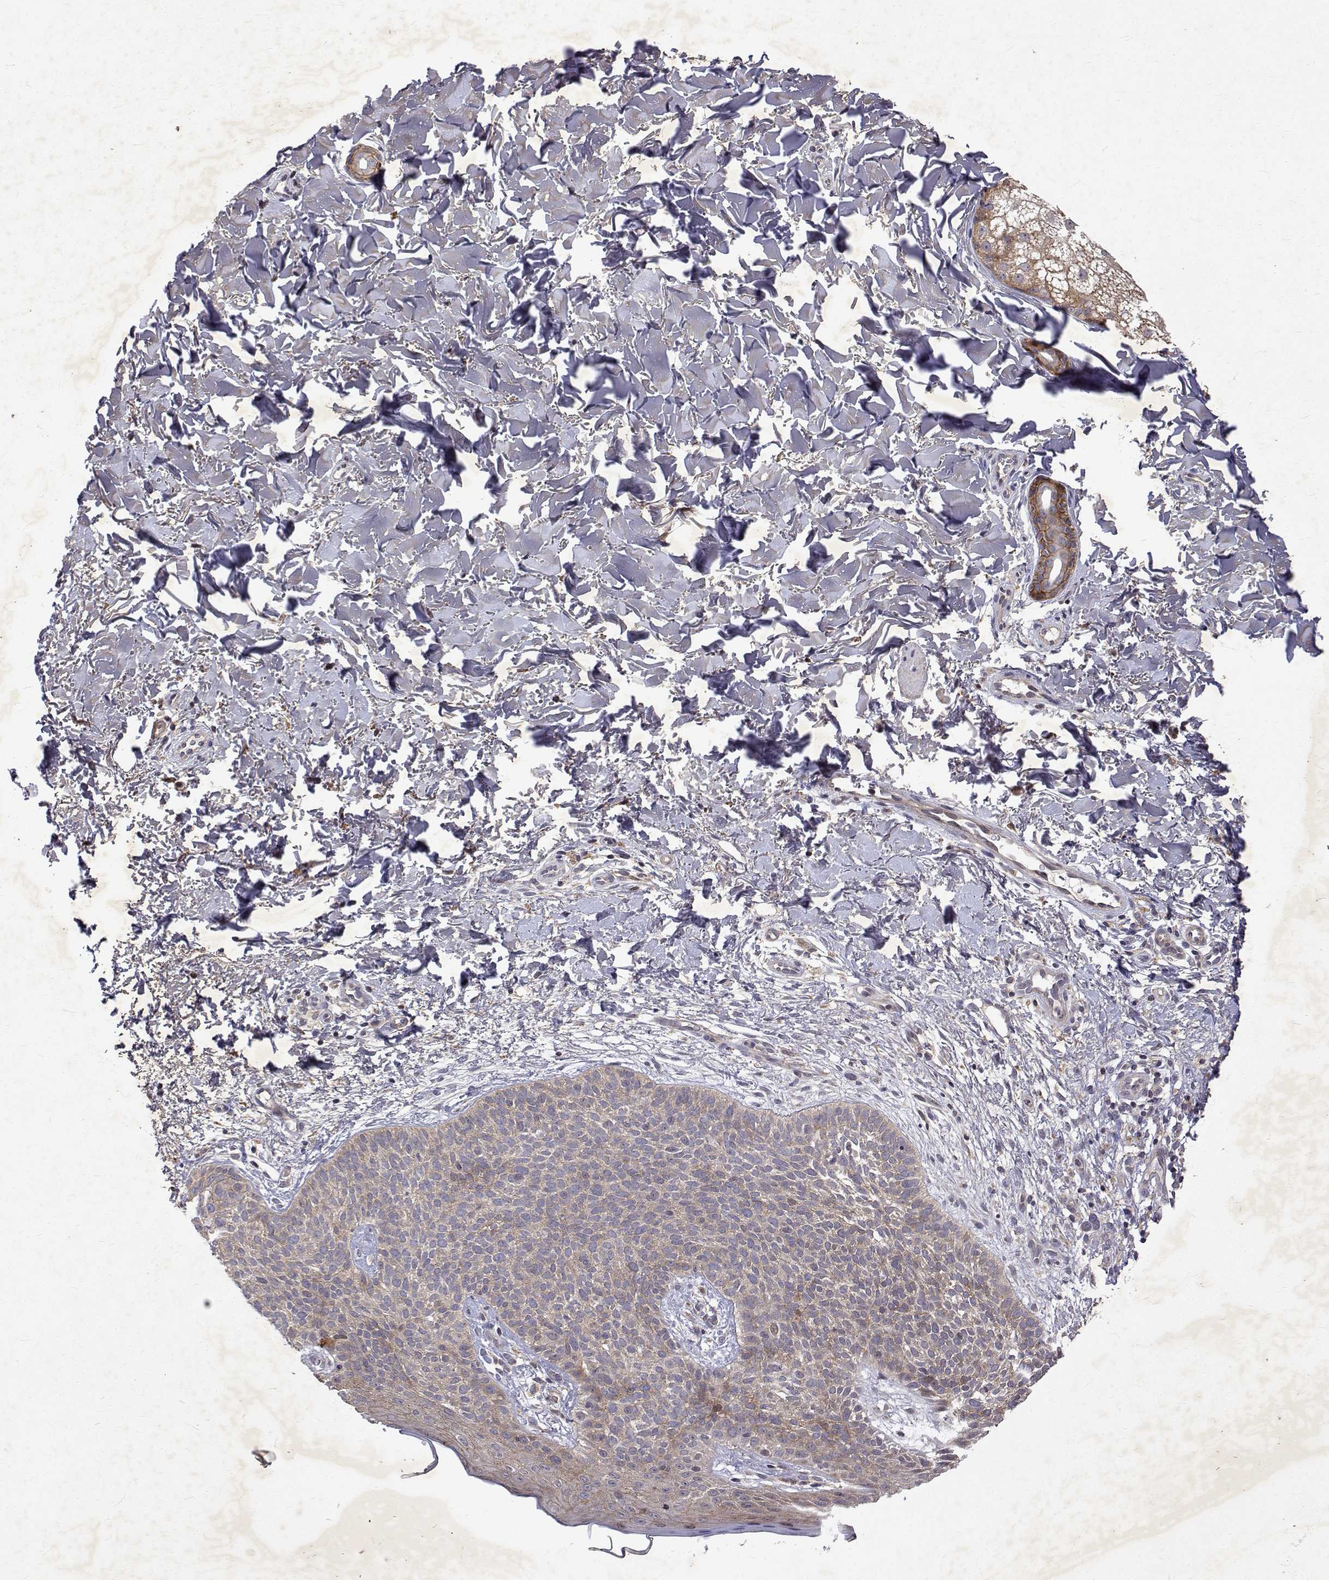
{"staining": {"intensity": "weak", "quantity": "<25%", "location": "cytoplasmic/membranous"}, "tissue": "skin cancer", "cell_type": "Tumor cells", "image_type": "cancer", "snomed": [{"axis": "morphology", "description": "Basal cell carcinoma"}, {"axis": "topography", "description": "Skin"}], "caption": "Basal cell carcinoma (skin) was stained to show a protein in brown. There is no significant positivity in tumor cells. (Stains: DAB immunohistochemistry with hematoxylin counter stain, Microscopy: brightfield microscopy at high magnification).", "gene": "ALKBH8", "patient": {"sex": "male", "age": 57}}